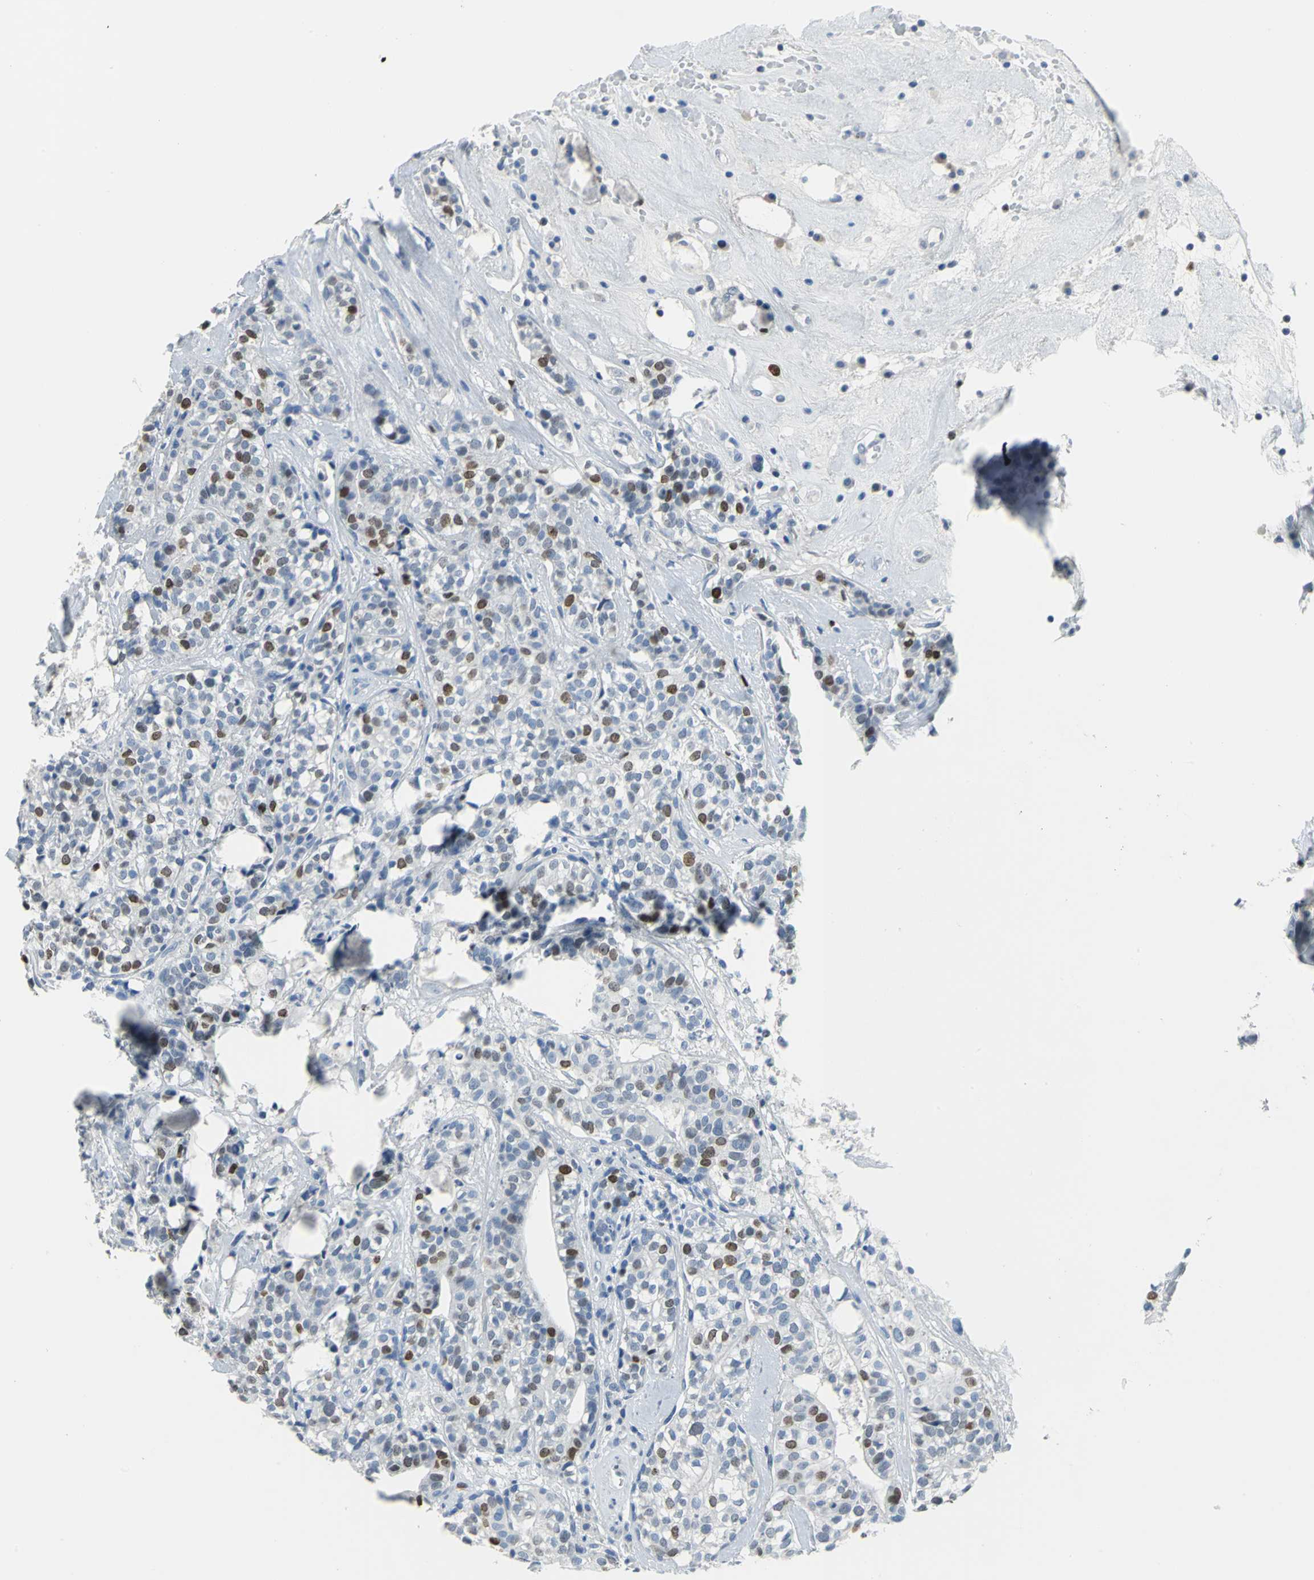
{"staining": {"intensity": "moderate", "quantity": "25%-75%", "location": "nuclear"}, "tissue": "head and neck cancer", "cell_type": "Tumor cells", "image_type": "cancer", "snomed": [{"axis": "morphology", "description": "Adenocarcinoma, NOS"}, {"axis": "topography", "description": "Salivary gland"}, {"axis": "topography", "description": "Head-Neck"}], "caption": "Protein staining demonstrates moderate nuclear expression in about 25%-75% of tumor cells in head and neck cancer (adenocarcinoma).", "gene": "MCM3", "patient": {"sex": "female", "age": 65}}